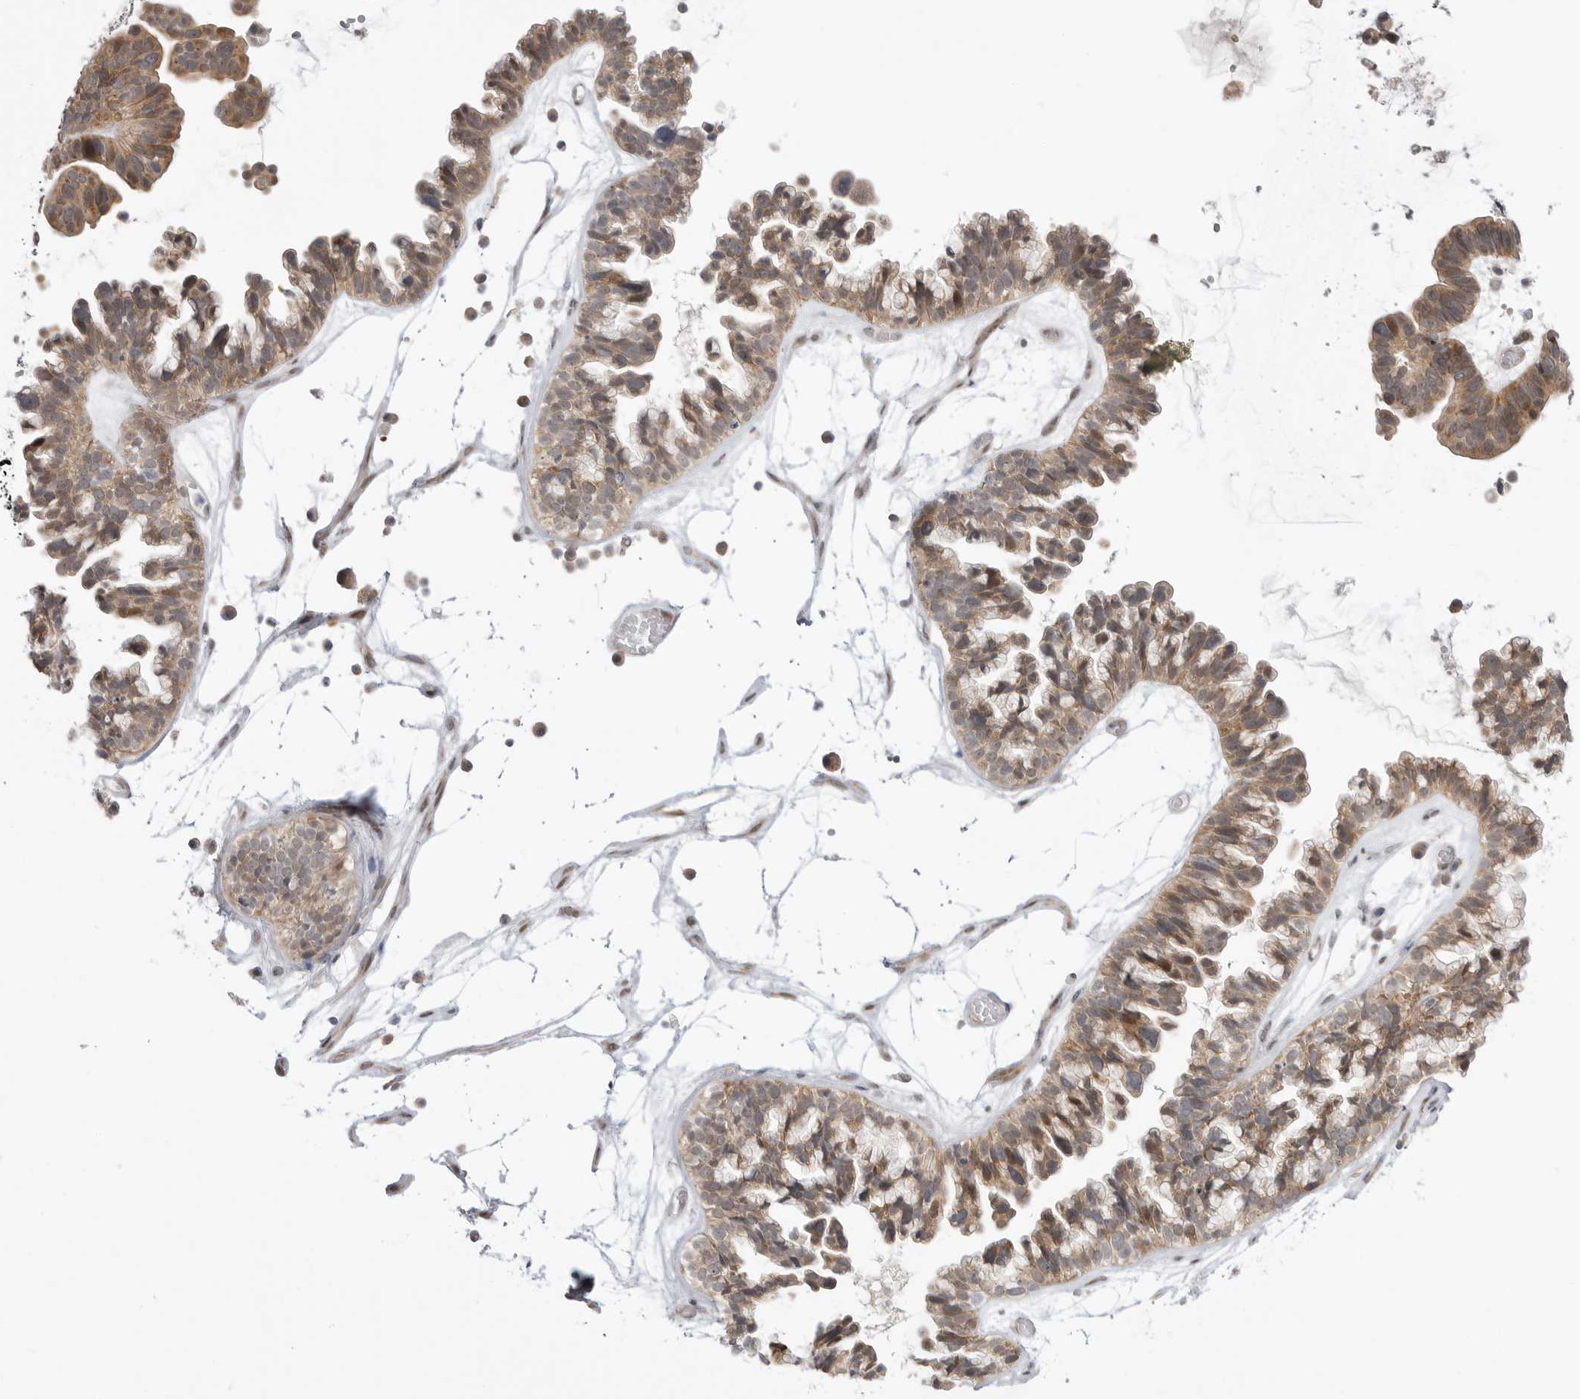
{"staining": {"intensity": "moderate", "quantity": ">75%", "location": "cytoplasmic/membranous"}, "tissue": "ovarian cancer", "cell_type": "Tumor cells", "image_type": "cancer", "snomed": [{"axis": "morphology", "description": "Cystadenocarcinoma, serous, NOS"}, {"axis": "topography", "description": "Ovary"}], "caption": "A high-resolution photomicrograph shows immunohistochemistry staining of ovarian serous cystadenocarcinoma, which shows moderate cytoplasmic/membranous expression in approximately >75% of tumor cells.", "gene": "GGT6", "patient": {"sex": "female", "age": 56}}